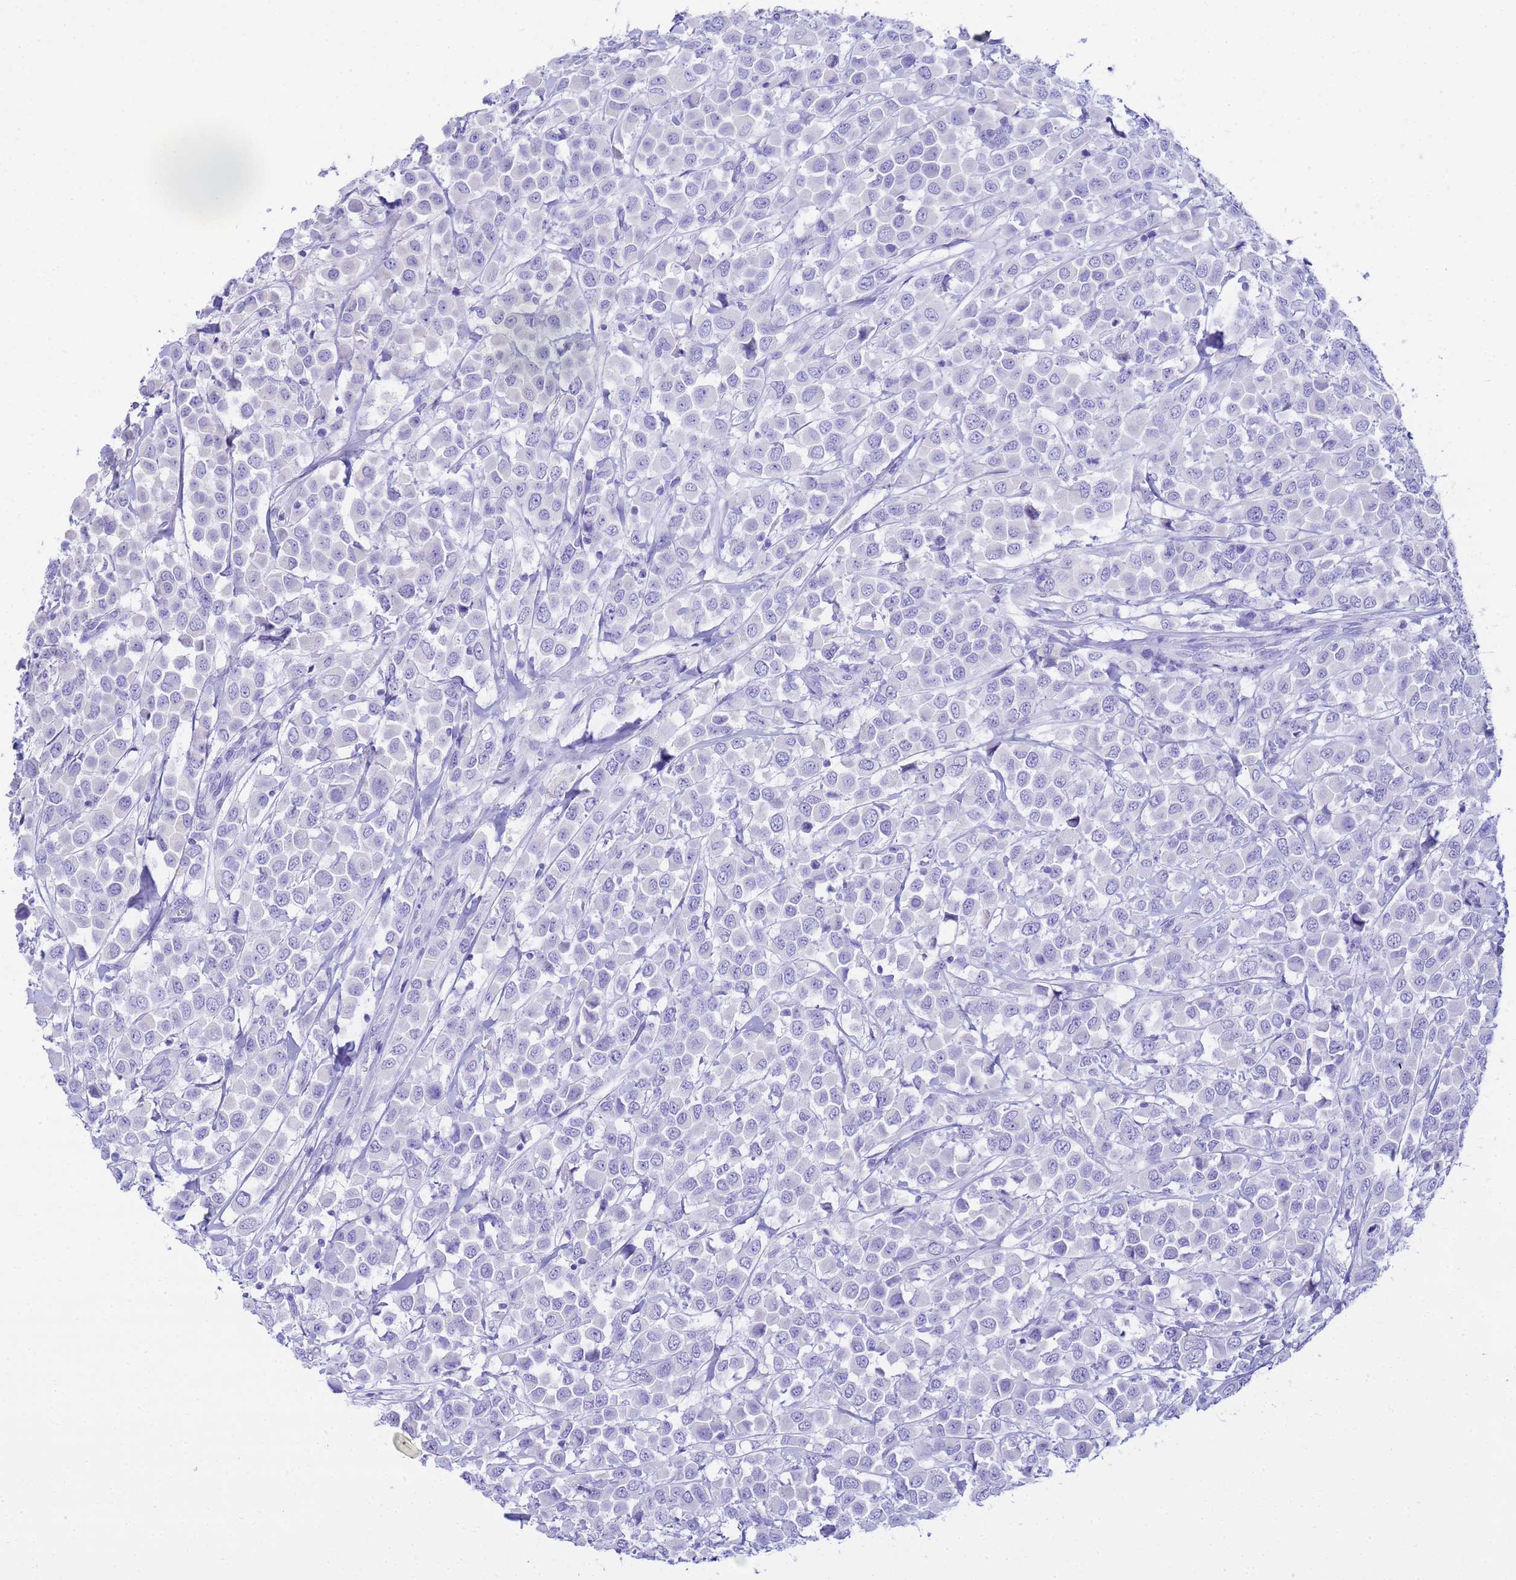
{"staining": {"intensity": "negative", "quantity": "none", "location": "none"}, "tissue": "breast cancer", "cell_type": "Tumor cells", "image_type": "cancer", "snomed": [{"axis": "morphology", "description": "Duct carcinoma"}, {"axis": "topography", "description": "Breast"}], "caption": "There is no significant positivity in tumor cells of breast cancer (invasive ductal carcinoma).", "gene": "AQP12A", "patient": {"sex": "female", "age": 61}}